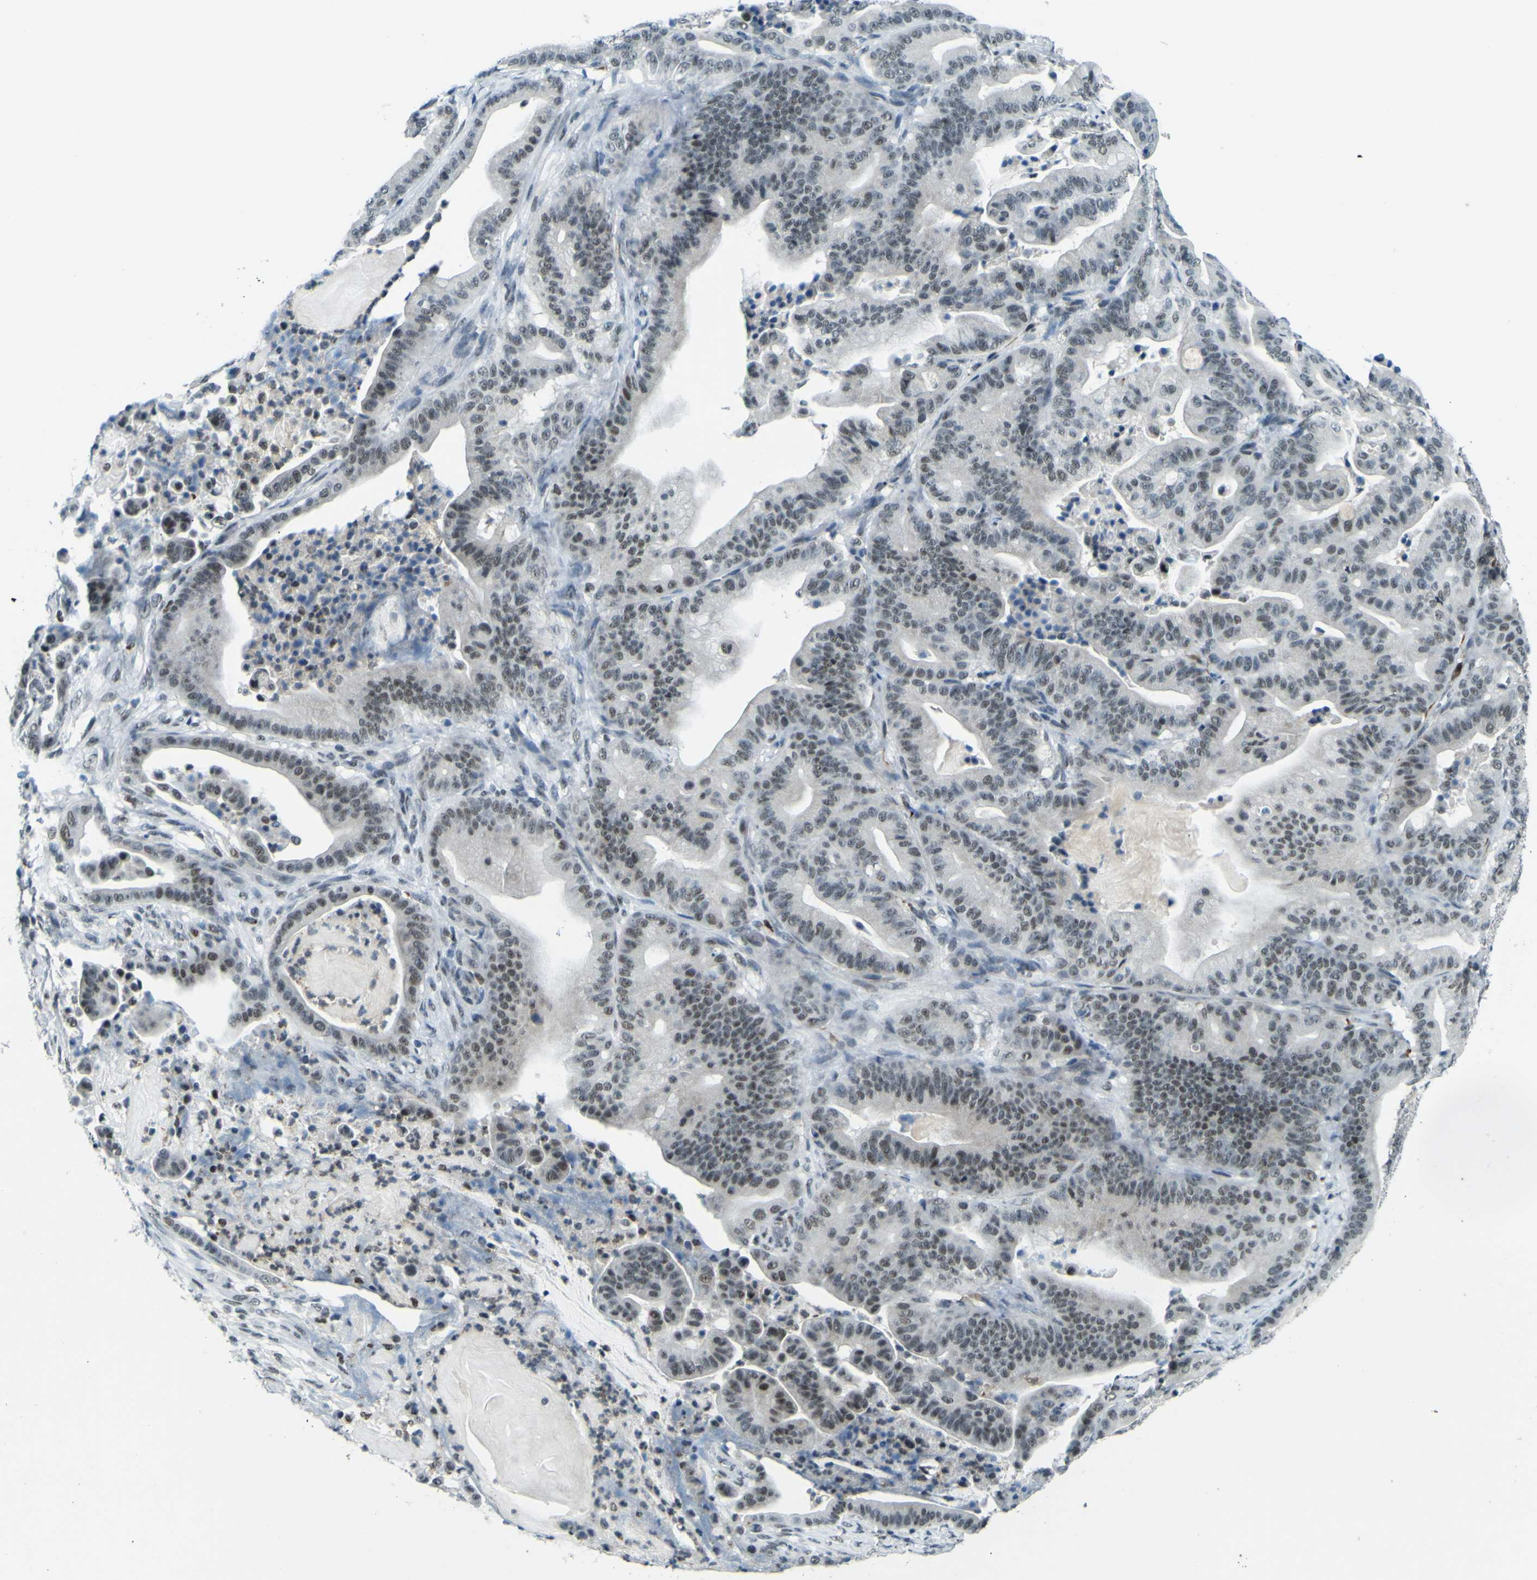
{"staining": {"intensity": "moderate", "quantity": ">75%", "location": "nuclear"}, "tissue": "pancreatic cancer", "cell_type": "Tumor cells", "image_type": "cancer", "snomed": [{"axis": "morphology", "description": "Adenocarcinoma, NOS"}, {"axis": "topography", "description": "Pancreas"}], "caption": "Adenocarcinoma (pancreatic) stained with IHC reveals moderate nuclear expression in about >75% of tumor cells. Nuclei are stained in blue.", "gene": "CEBPG", "patient": {"sex": "male", "age": 63}}